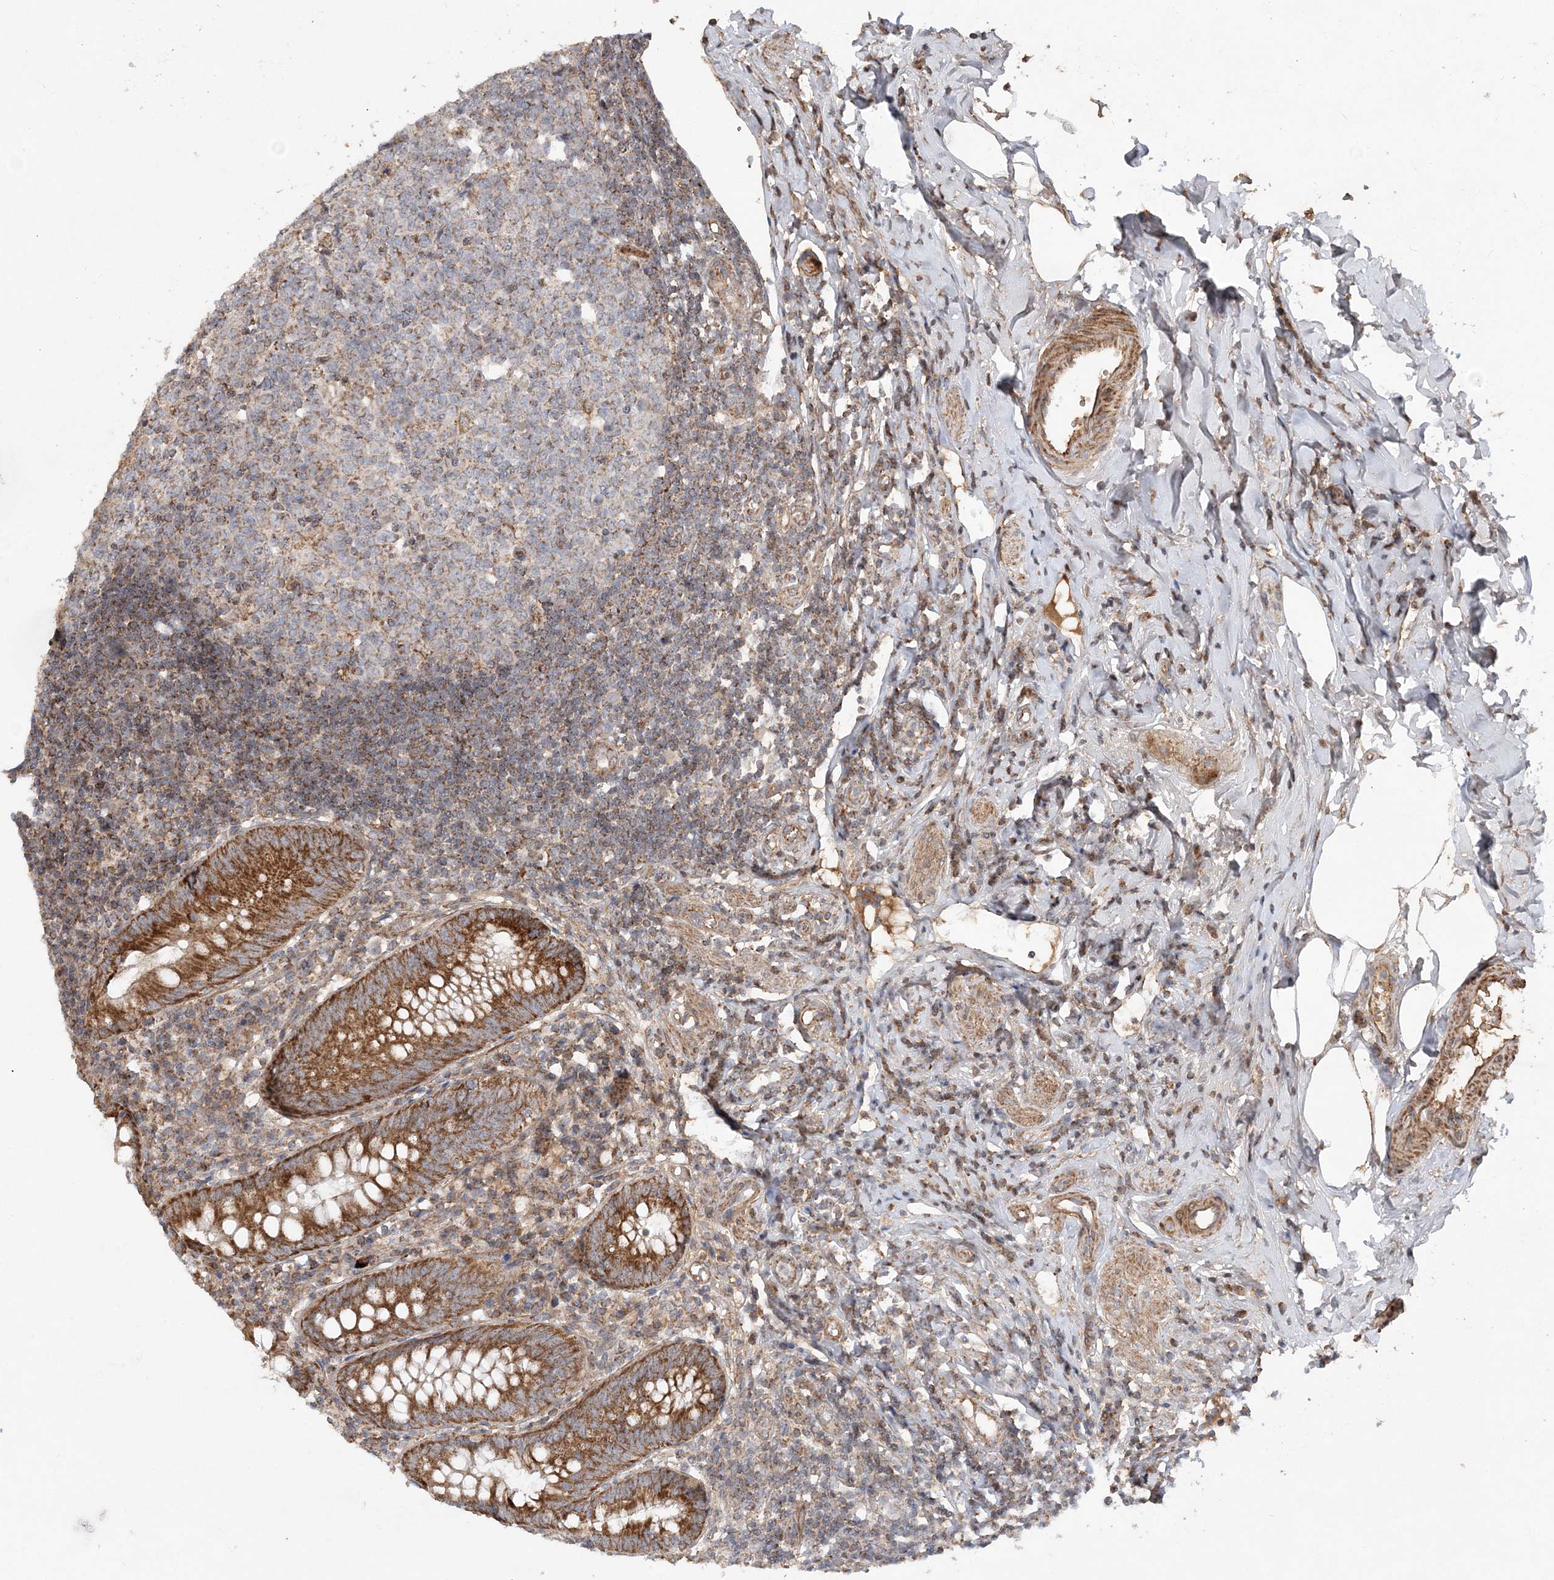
{"staining": {"intensity": "strong", "quantity": ">75%", "location": "cytoplasmic/membranous"}, "tissue": "appendix", "cell_type": "Glandular cells", "image_type": "normal", "snomed": [{"axis": "morphology", "description": "Normal tissue, NOS"}, {"axis": "topography", "description": "Appendix"}], "caption": "Immunohistochemical staining of benign appendix shows high levels of strong cytoplasmic/membranous expression in approximately >75% of glandular cells. (IHC, brightfield microscopy, high magnification).", "gene": "SCLT1", "patient": {"sex": "female", "age": 54}}